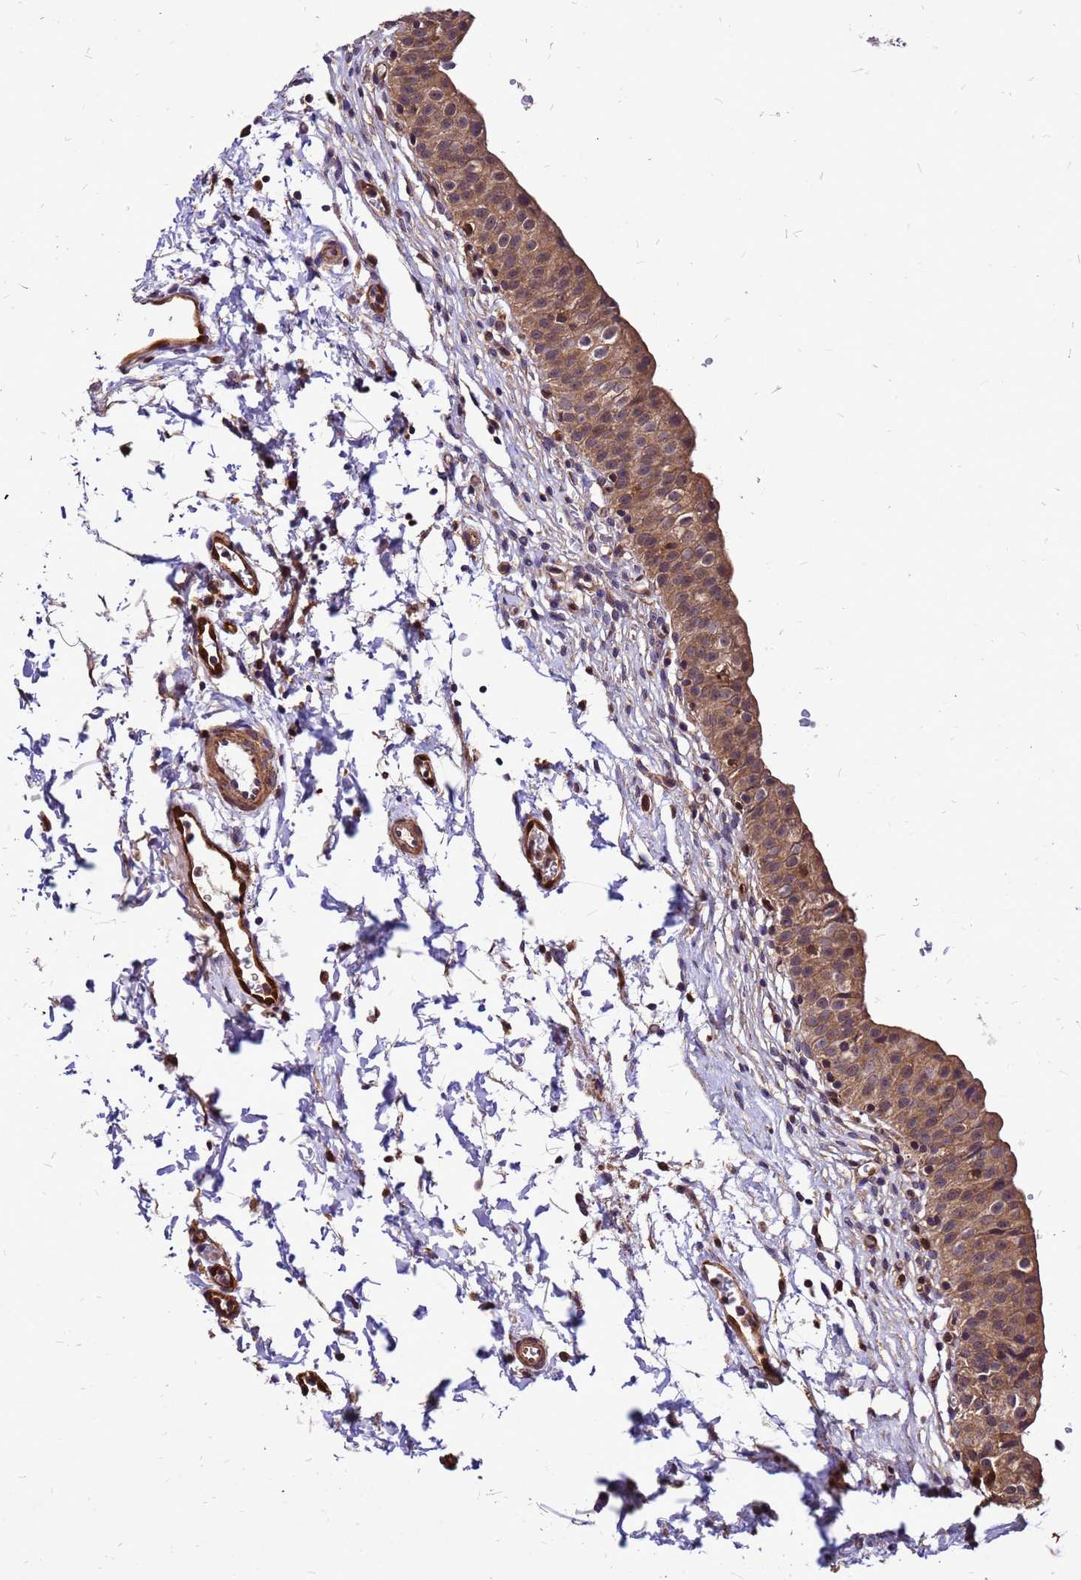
{"staining": {"intensity": "moderate", "quantity": ">75%", "location": "cytoplasmic/membranous"}, "tissue": "urinary bladder", "cell_type": "Urothelial cells", "image_type": "normal", "snomed": [{"axis": "morphology", "description": "Normal tissue, NOS"}, {"axis": "topography", "description": "Urinary bladder"}, {"axis": "topography", "description": "Peripheral nerve tissue"}], "caption": "Immunohistochemical staining of unremarkable human urinary bladder displays moderate cytoplasmic/membranous protein positivity in approximately >75% of urothelial cells.", "gene": "DUSP23", "patient": {"sex": "male", "age": 55}}